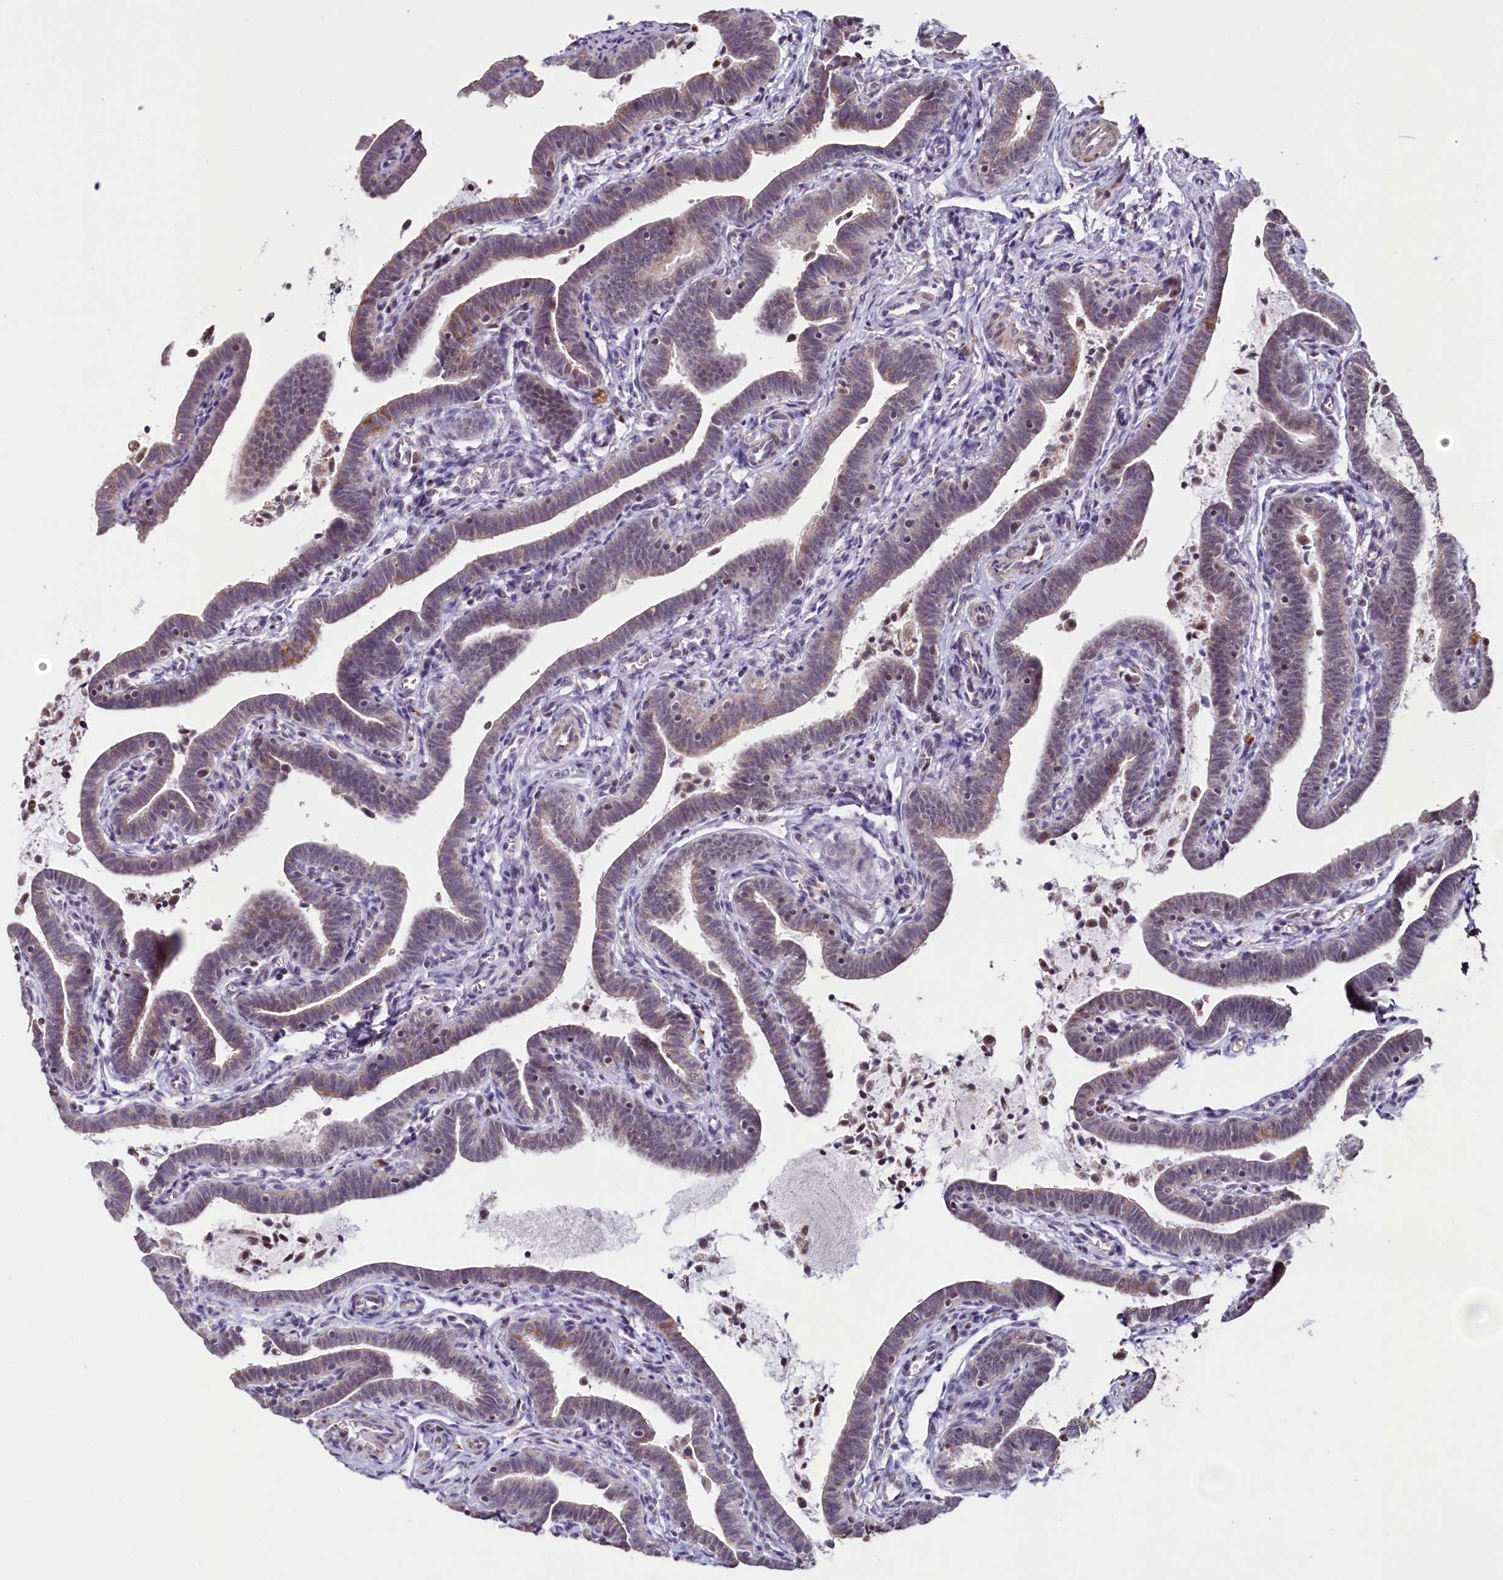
{"staining": {"intensity": "moderate", "quantity": ">75%", "location": "cytoplasmic/membranous"}, "tissue": "fallopian tube", "cell_type": "Glandular cells", "image_type": "normal", "snomed": [{"axis": "morphology", "description": "Normal tissue, NOS"}, {"axis": "topography", "description": "Fallopian tube"}], "caption": "The image exhibits a brown stain indicating the presence of a protein in the cytoplasmic/membranous of glandular cells in fallopian tube.", "gene": "PDE6D", "patient": {"sex": "female", "age": 36}}